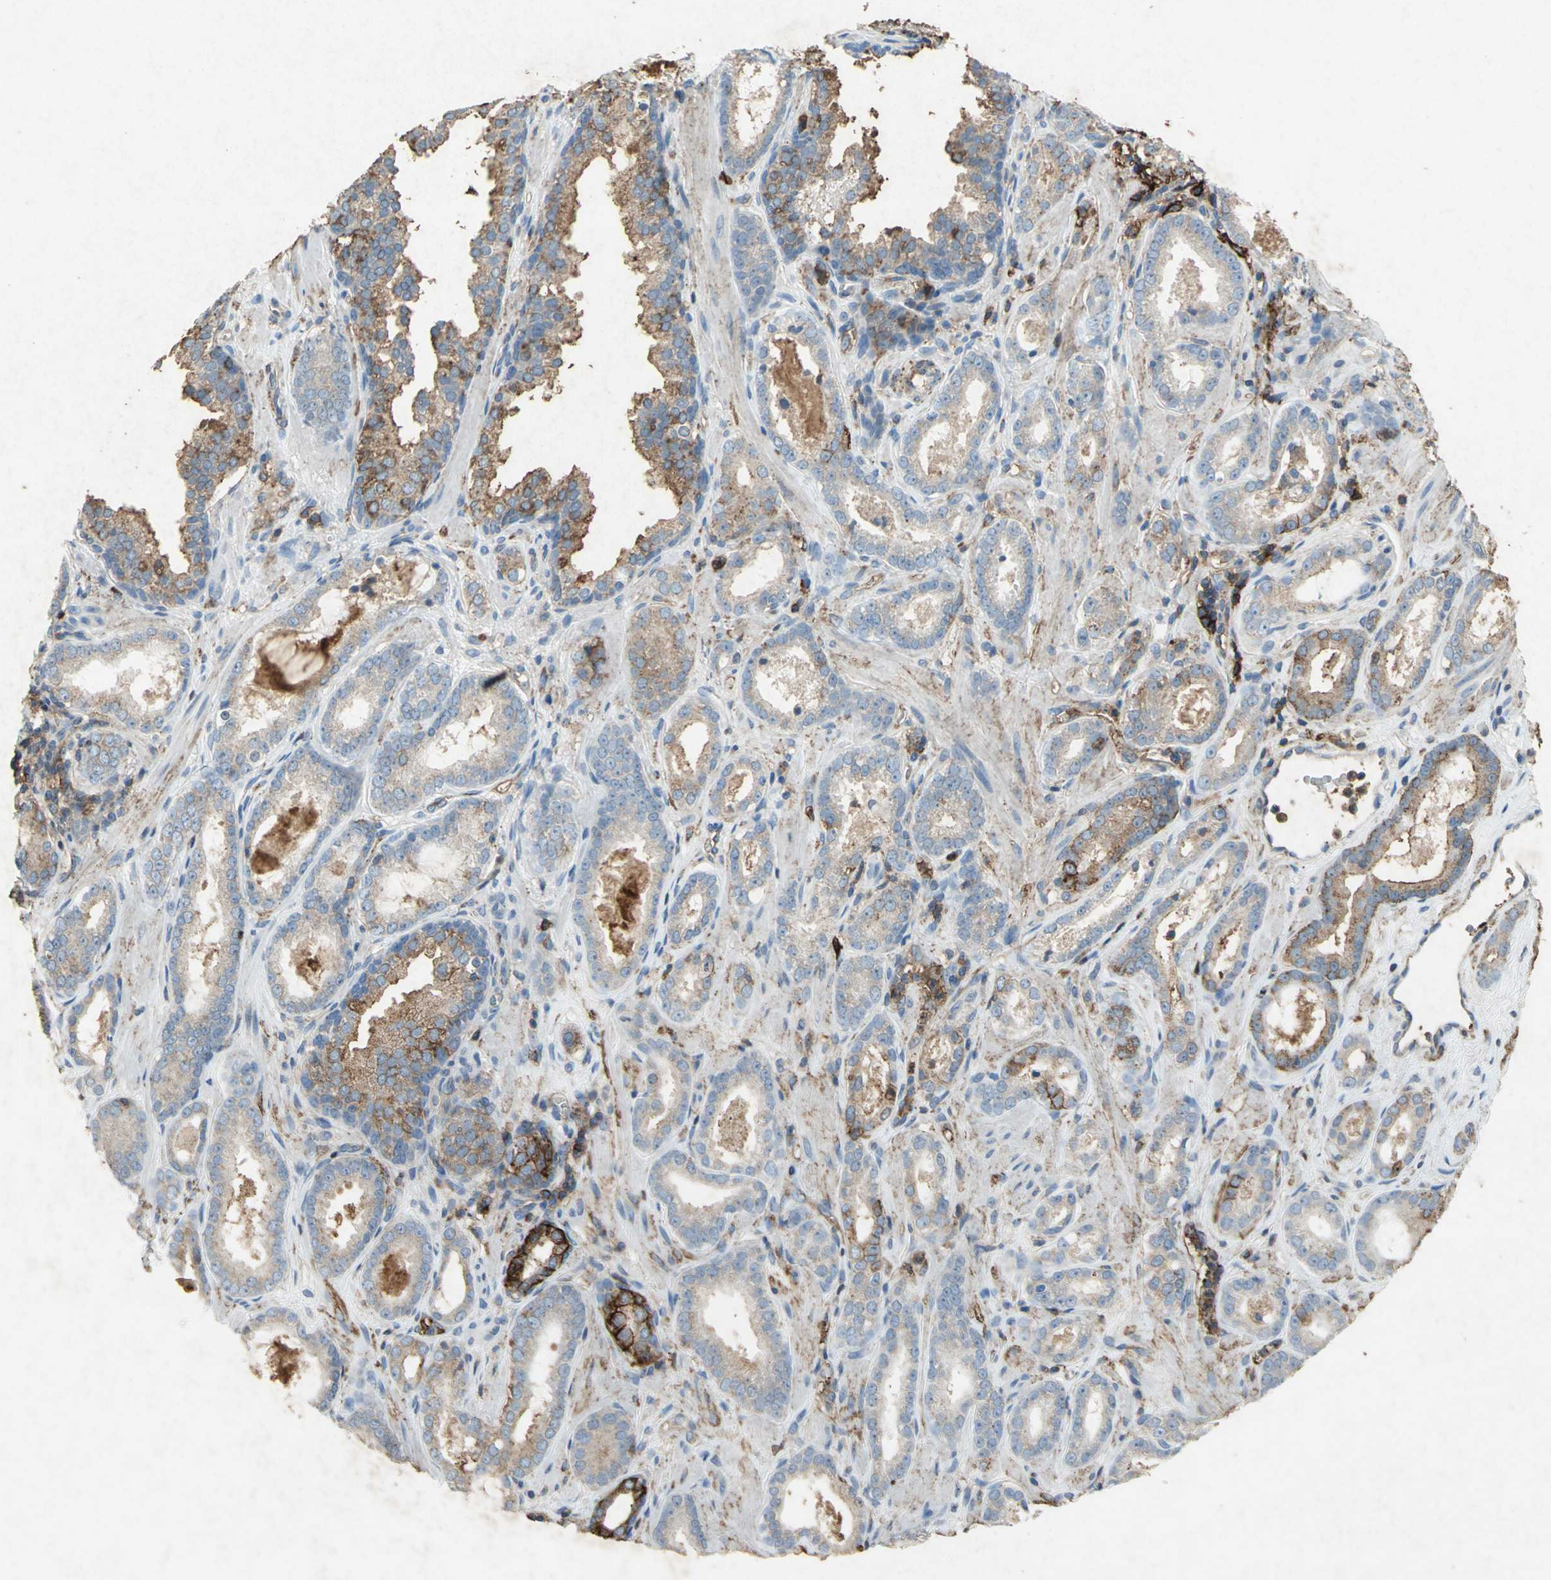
{"staining": {"intensity": "moderate", "quantity": ">75%", "location": "cytoplasmic/membranous"}, "tissue": "prostate cancer", "cell_type": "Tumor cells", "image_type": "cancer", "snomed": [{"axis": "morphology", "description": "Adenocarcinoma, Low grade"}, {"axis": "topography", "description": "Prostate"}], "caption": "Protein analysis of adenocarcinoma (low-grade) (prostate) tissue exhibits moderate cytoplasmic/membranous expression in approximately >75% of tumor cells. Nuclei are stained in blue.", "gene": "CCR6", "patient": {"sex": "male", "age": 57}}